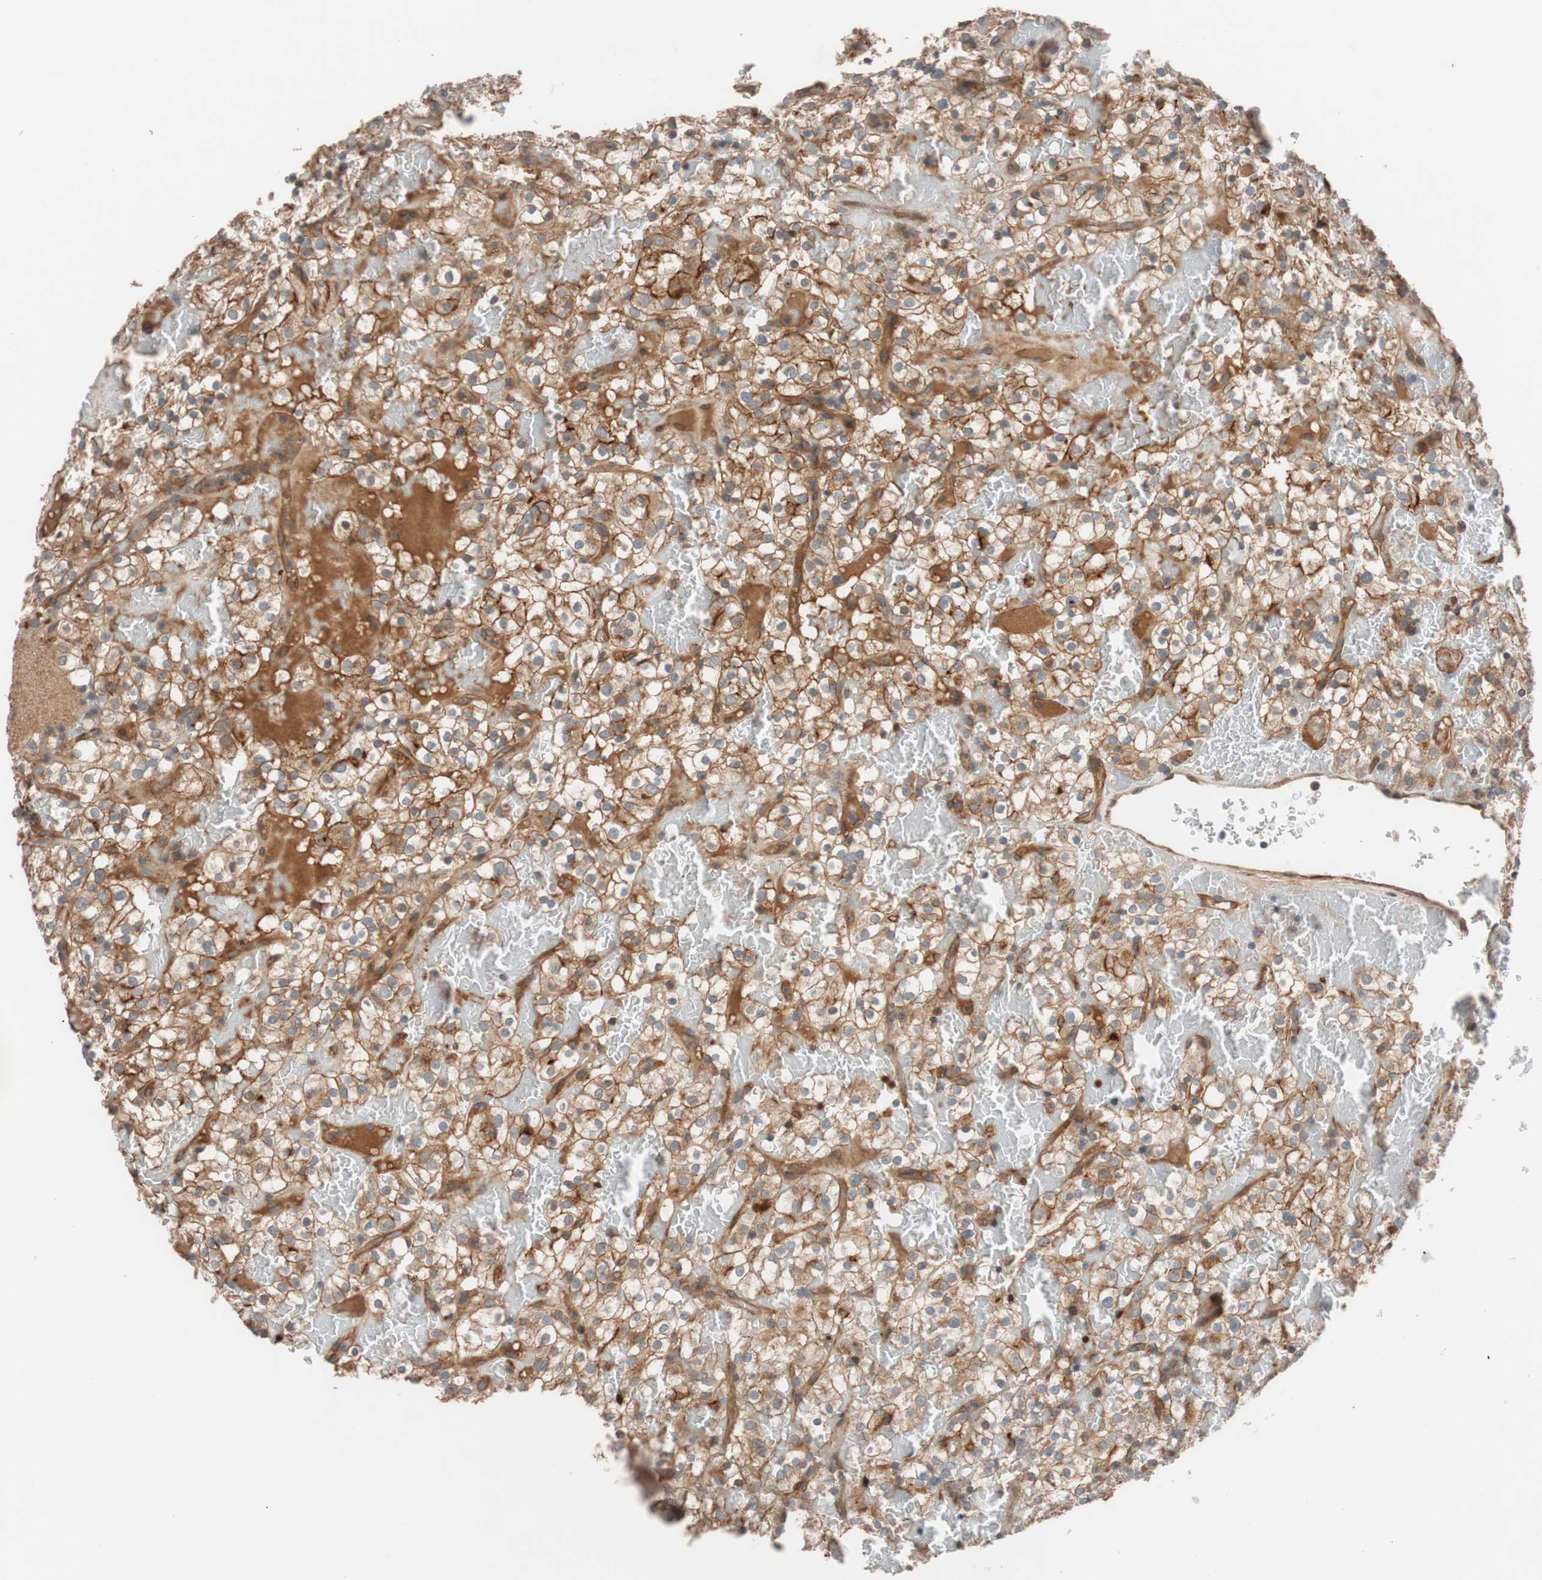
{"staining": {"intensity": "strong", "quantity": ">75%", "location": "cytoplasmic/membranous"}, "tissue": "renal cancer", "cell_type": "Tumor cells", "image_type": "cancer", "snomed": [{"axis": "morphology", "description": "Normal tissue, NOS"}, {"axis": "morphology", "description": "Adenocarcinoma, NOS"}, {"axis": "topography", "description": "Kidney"}], "caption": "This is a micrograph of immunohistochemistry staining of adenocarcinoma (renal), which shows strong positivity in the cytoplasmic/membranous of tumor cells.", "gene": "SDC4", "patient": {"sex": "female", "age": 72}}